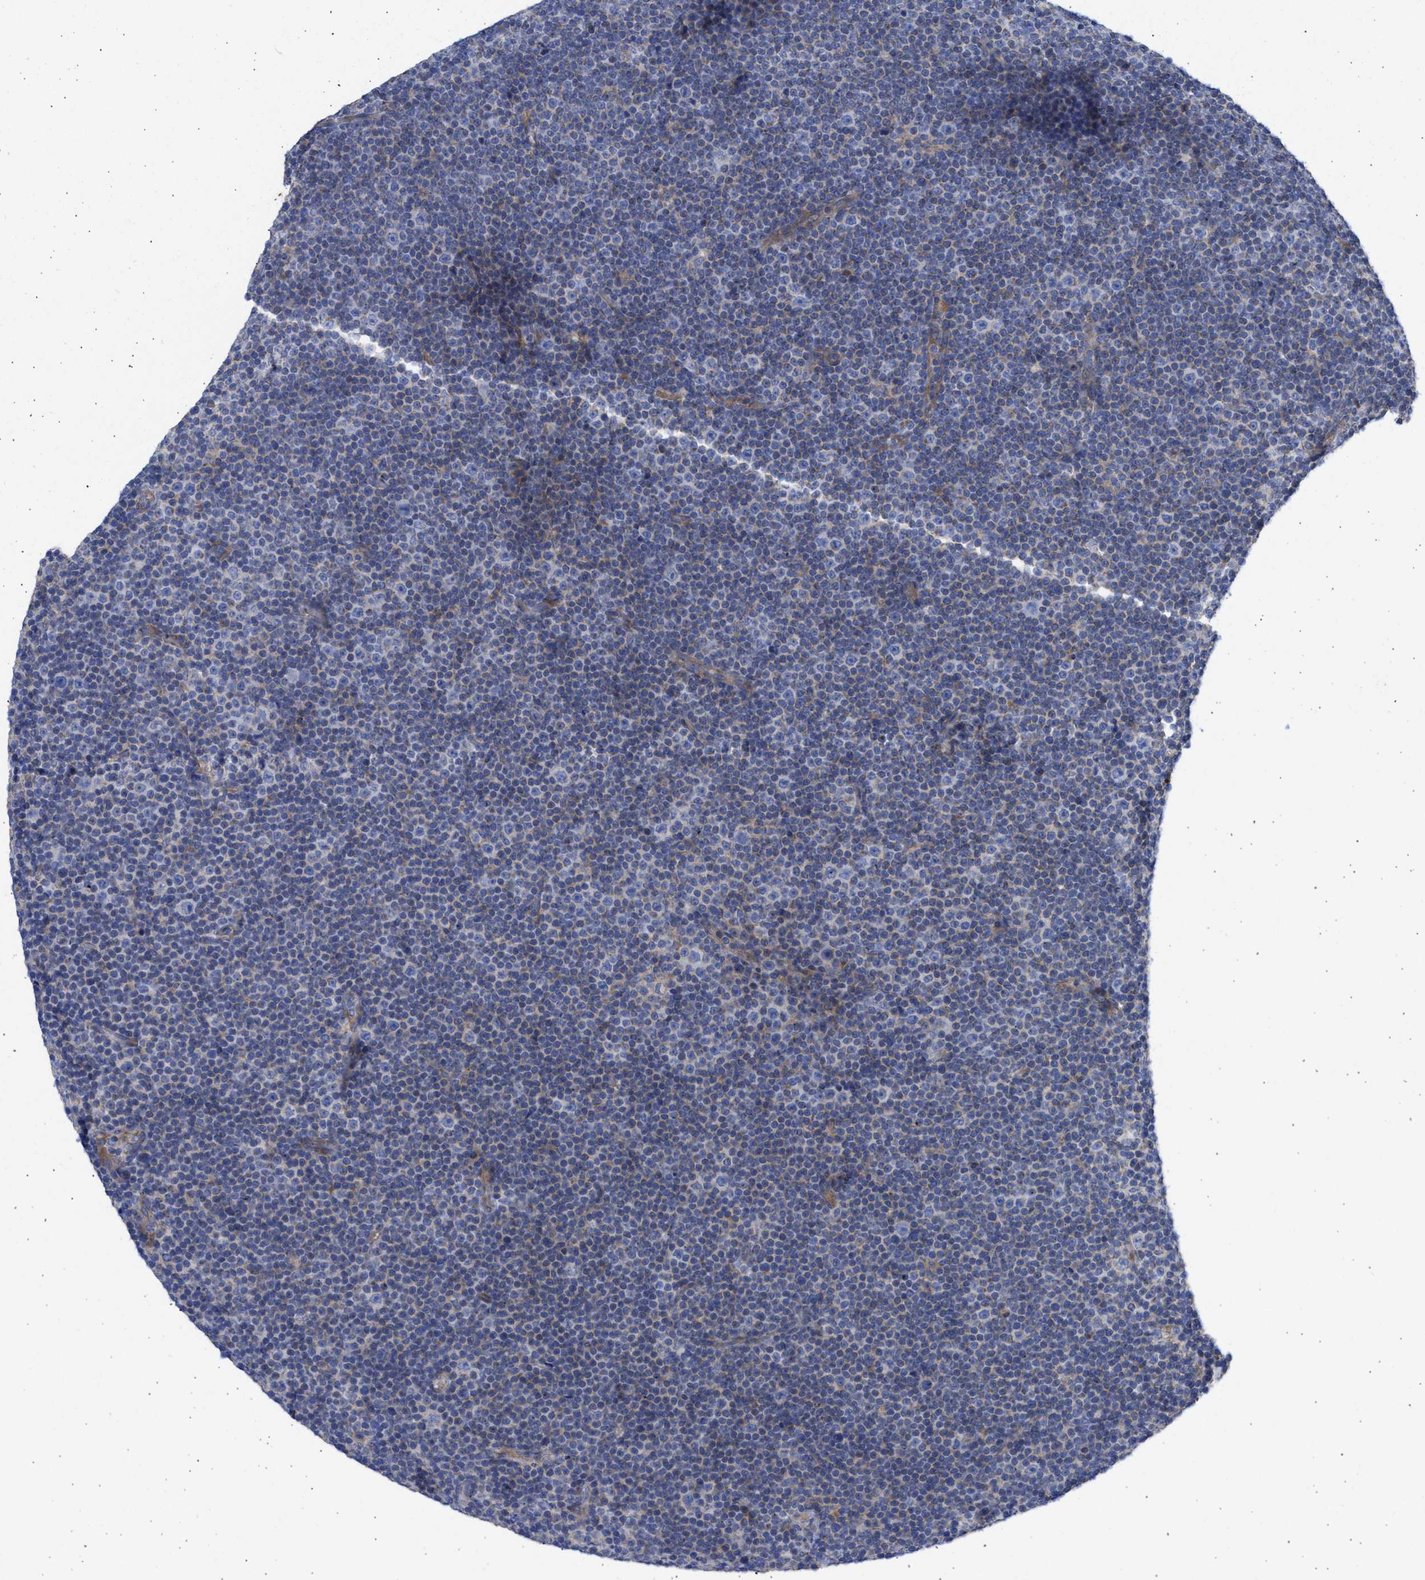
{"staining": {"intensity": "weak", "quantity": "25%-75%", "location": "cytoplasmic/membranous"}, "tissue": "lymphoma", "cell_type": "Tumor cells", "image_type": "cancer", "snomed": [{"axis": "morphology", "description": "Malignant lymphoma, non-Hodgkin's type, Low grade"}, {"axis": "topography", "description": "Lymph node"}], "caption": "The immunohistochemical stain shows weak cytoplasmic/membranous positivity in tumor cells of lymphoma tissue.", "gene": "BTG3", "patient": {"sex": "female", "age": 67}}